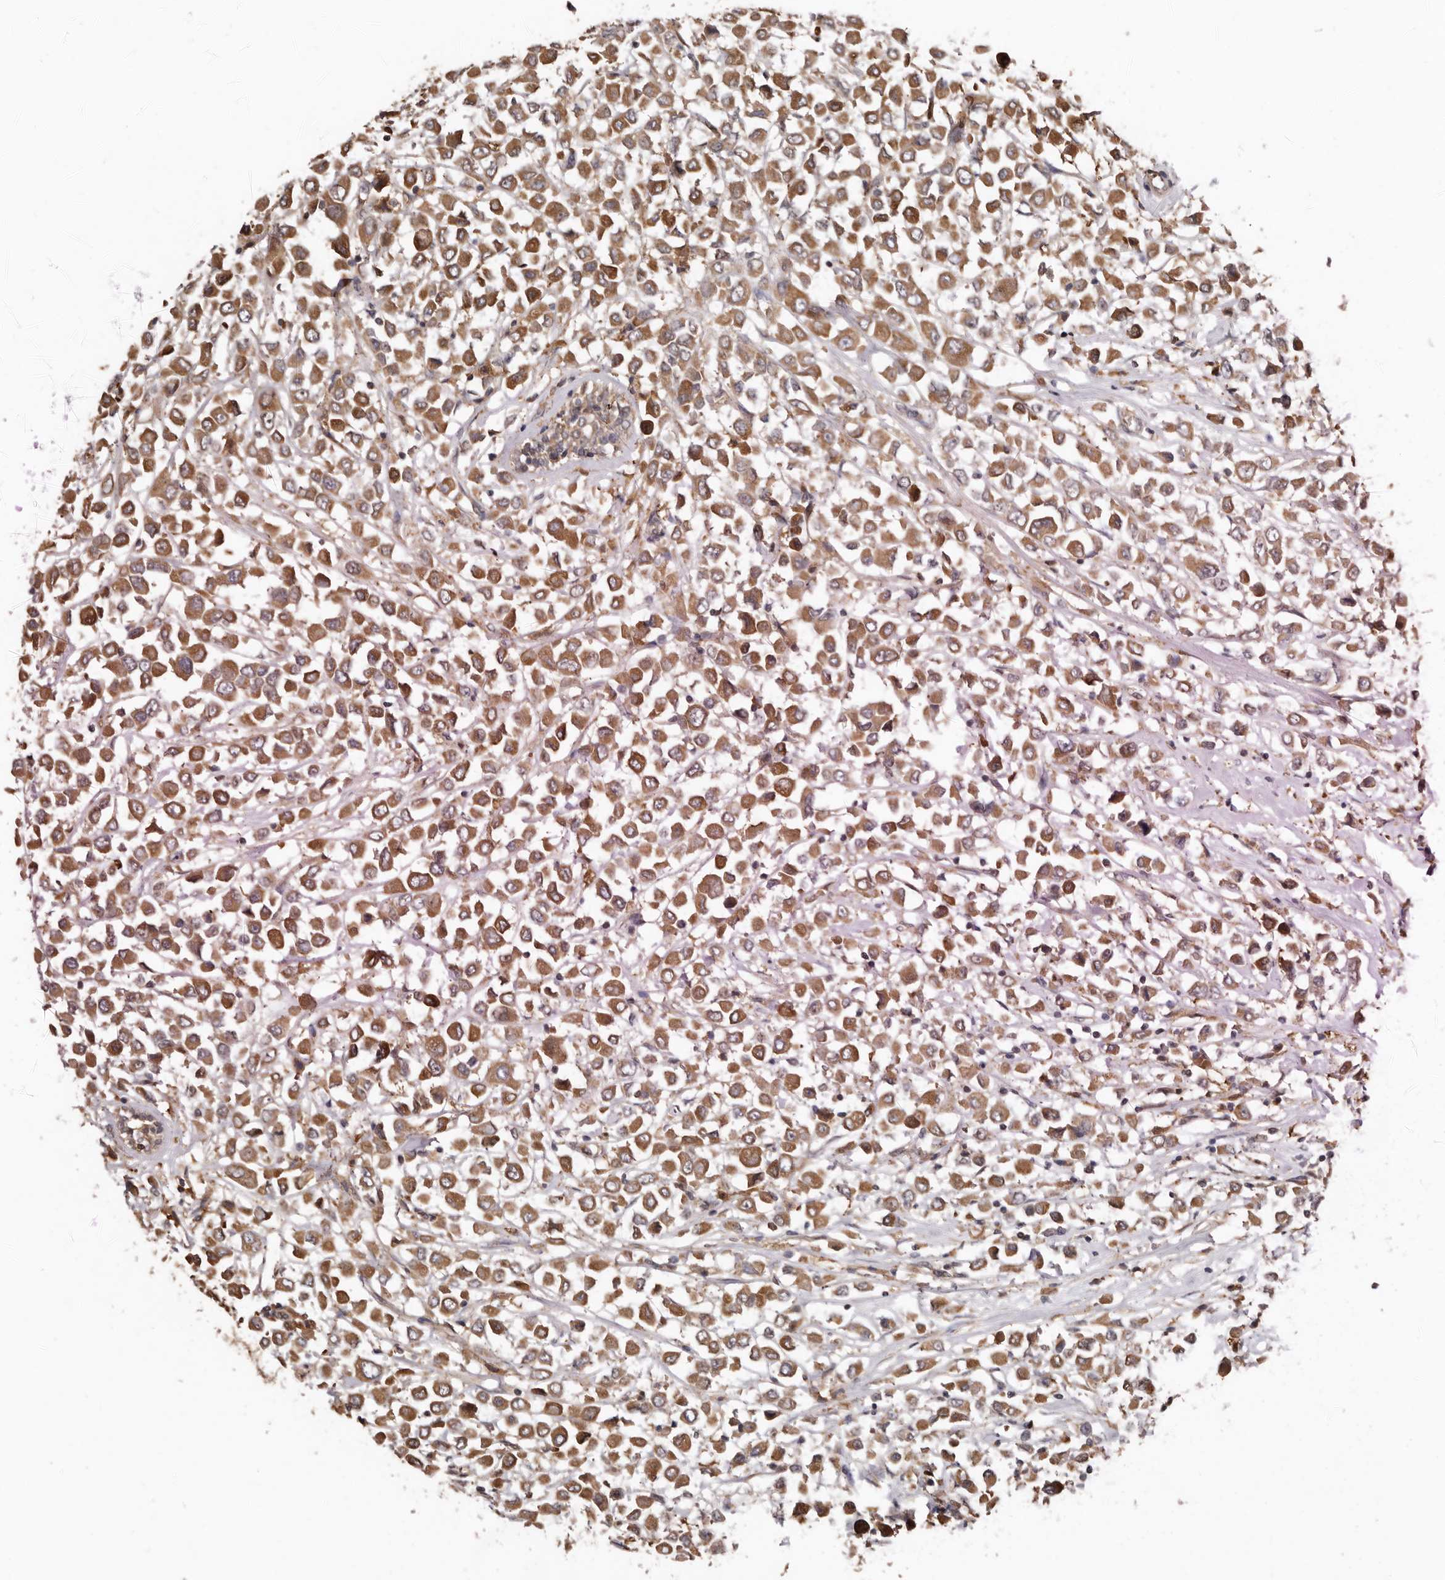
{"staining": {"intensity": "strong", "quantity": ">75%", "location": "cytoplasmic/membranous"}, "tissue": "breast cancer", "cell_type": "Tumor cells", "image_type": "cancer", "snomed": [{"axis": "morphology", "description": "Duct carcinoma"}, {"axis": "topography", "description": "Breast"}], "caption": "An IHC image of tumor tissue is shown. Protein staining in brown labels strong cytoplasmic/membranous positivity in breast cancer within tumor cells. Nuclei are stained in blue.", "gene": "RSPO2", "patient": {"sex": "female", "age": 61}}